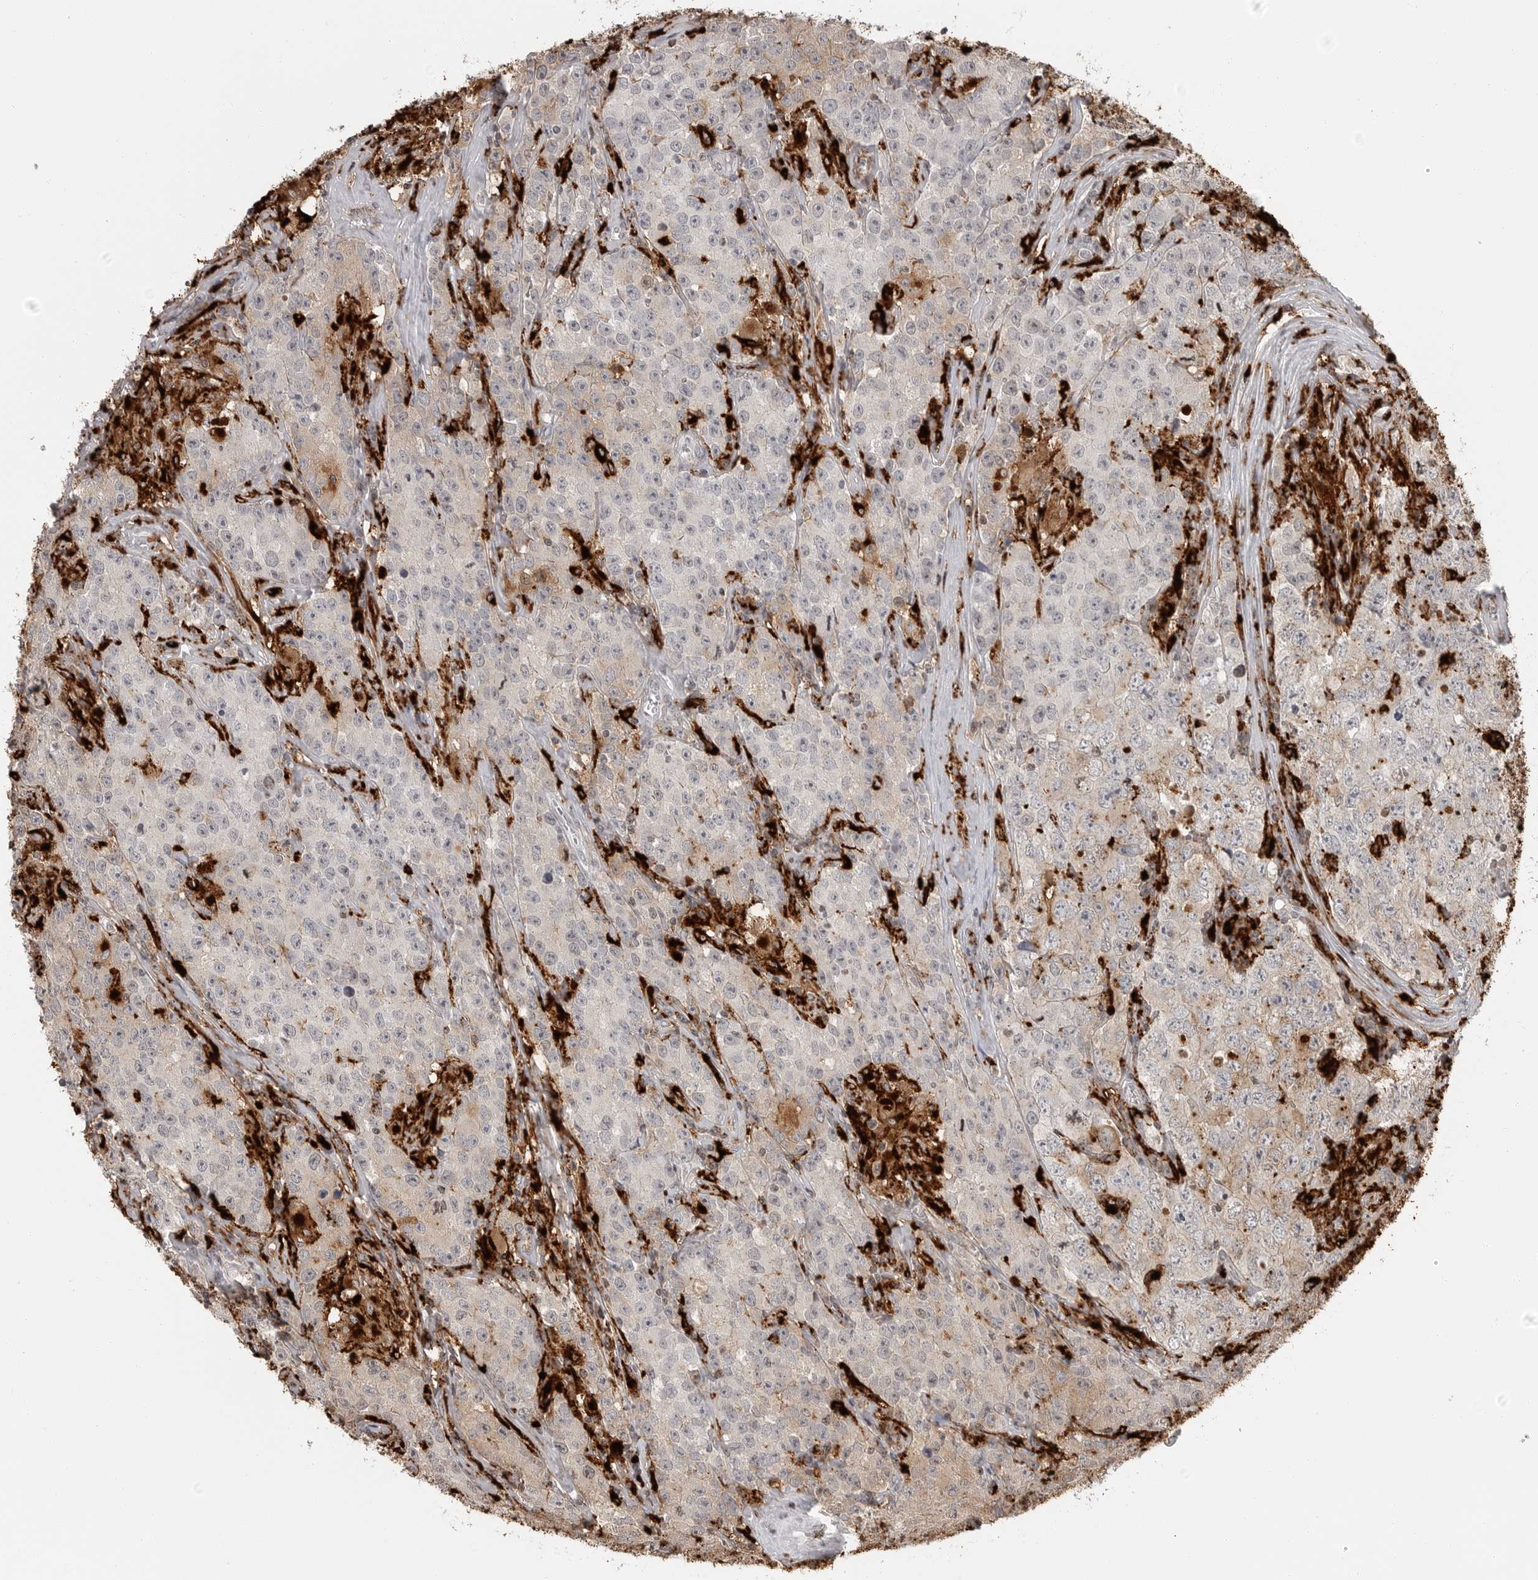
{"staining": {"intensity": "weak", "quantity": "25%-75%", "location": "cytoplasmic/membranous"}, "tissue": "testis cancer", "cell_type": "Tumor cells", "image_type": "cancer", "snomed": [{"axis": "morphology", "description": "Seminoma, NOS"}, {"axis": "morphology", "description": "Carcinoma, Embryonal, NOS"}, {"axis": "topography", "description": "Testis"}], "caption": "Immunohistochemistry (IHC) of testis cancer exhibits low levels of weak cytoplasmic/membranous expression in approximately 25%-75% of tumor cells. (Brightfield microscopy of DAB IHC at high magnification).", "gene": "IFI30", "patient": {"sex": "male", "age": 43}}